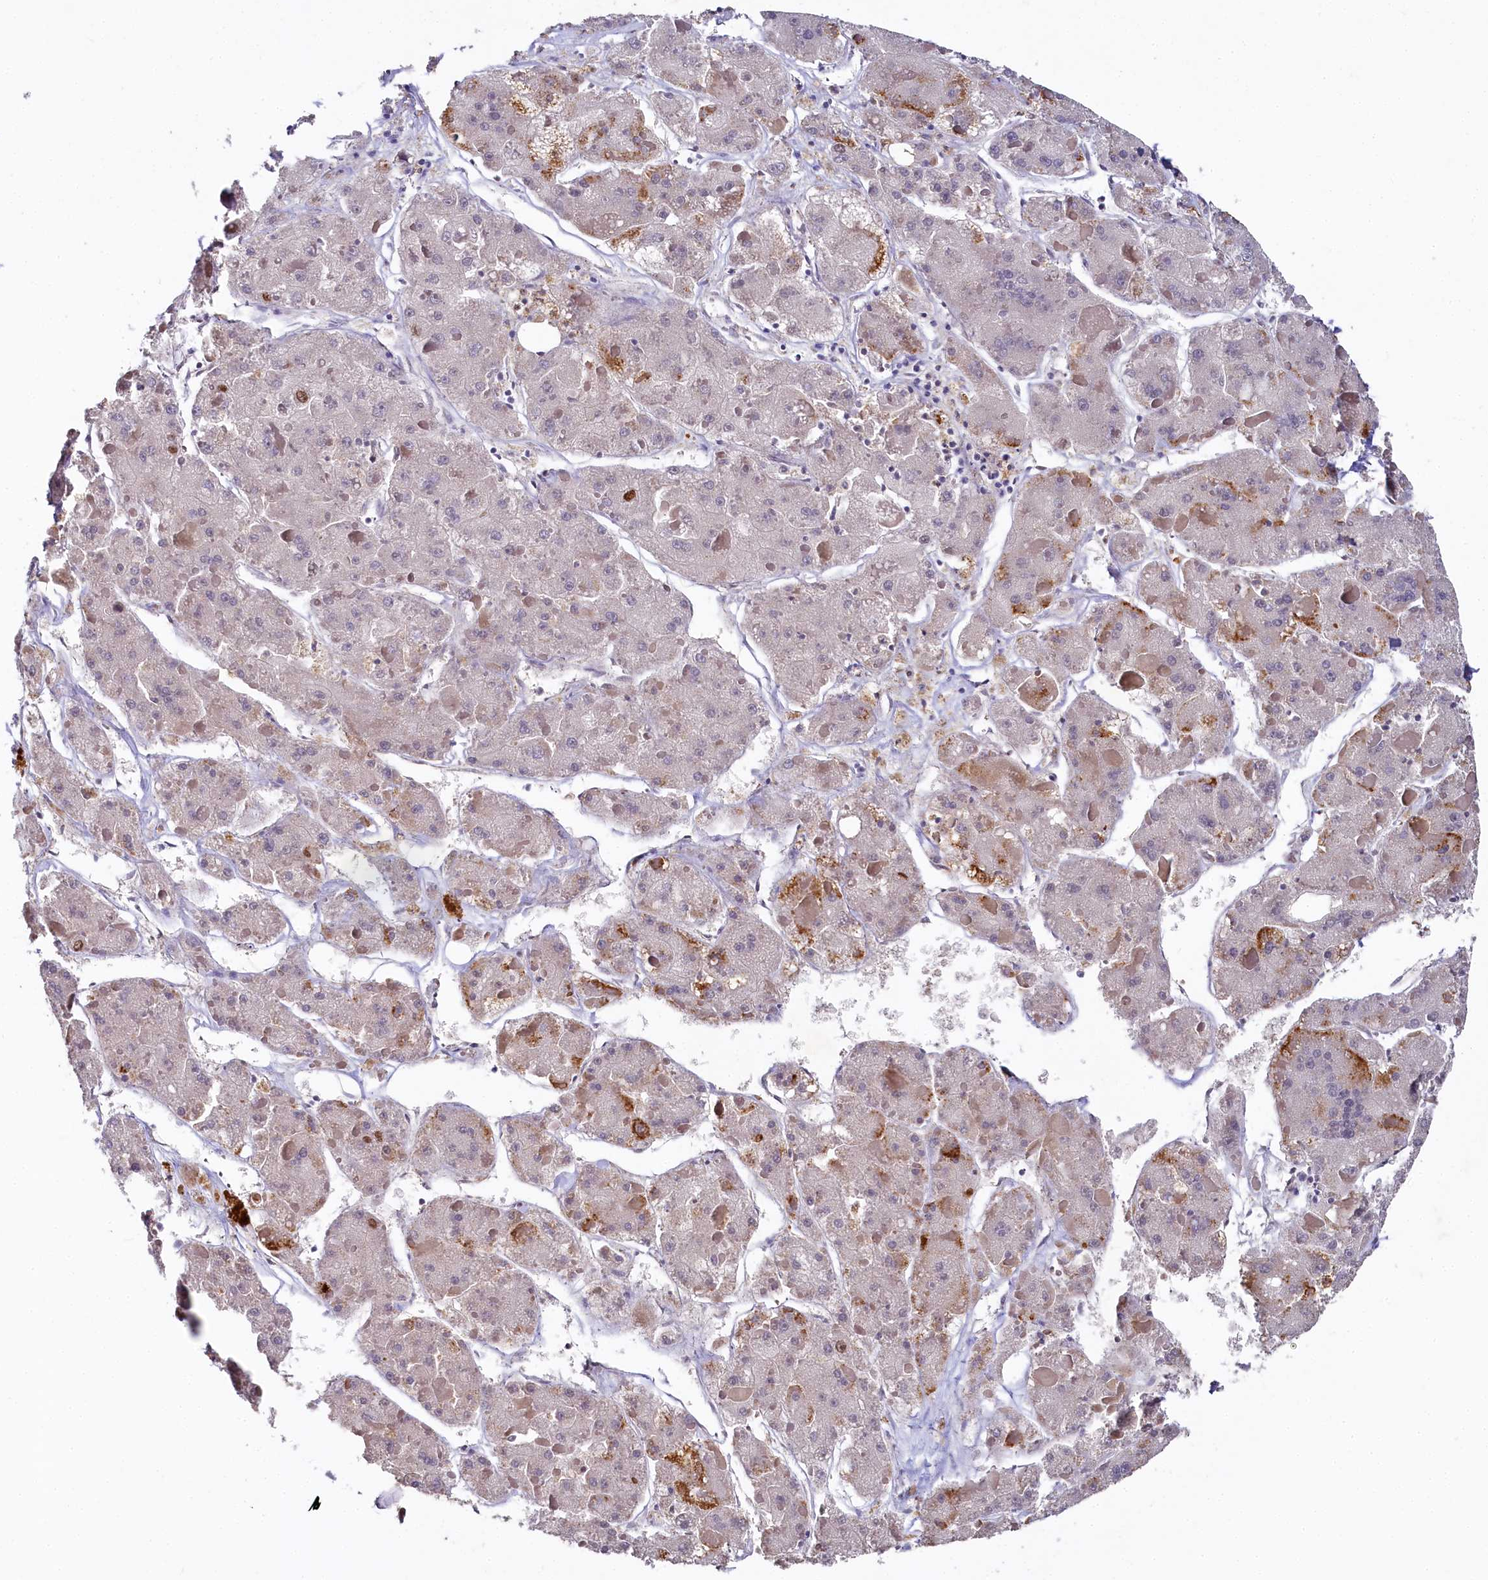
{"staining": {"intensity": "weak", "quantity": "<25%", "location": "cytoplasmic/membranous"}, "tissue": "liver cancer", "cell_type": "Tumor cells", "image_type": "cancer", "snomed": [{"axis": "morphology", "description": "Carcinoma, Hepatocellular, NOS"}, {"axis": "topography", "description": "Liver"}], "caption": "Protein analysis of liver cancer (hepatocellular carcinoma) shows no significant expression in tumor cells. The staining is performed using DAB brown chromogen with nuclei counter-stained in using hematoxylin.", "gene": "SPINK9", "patient": {"sex": "female", "age": 73}}